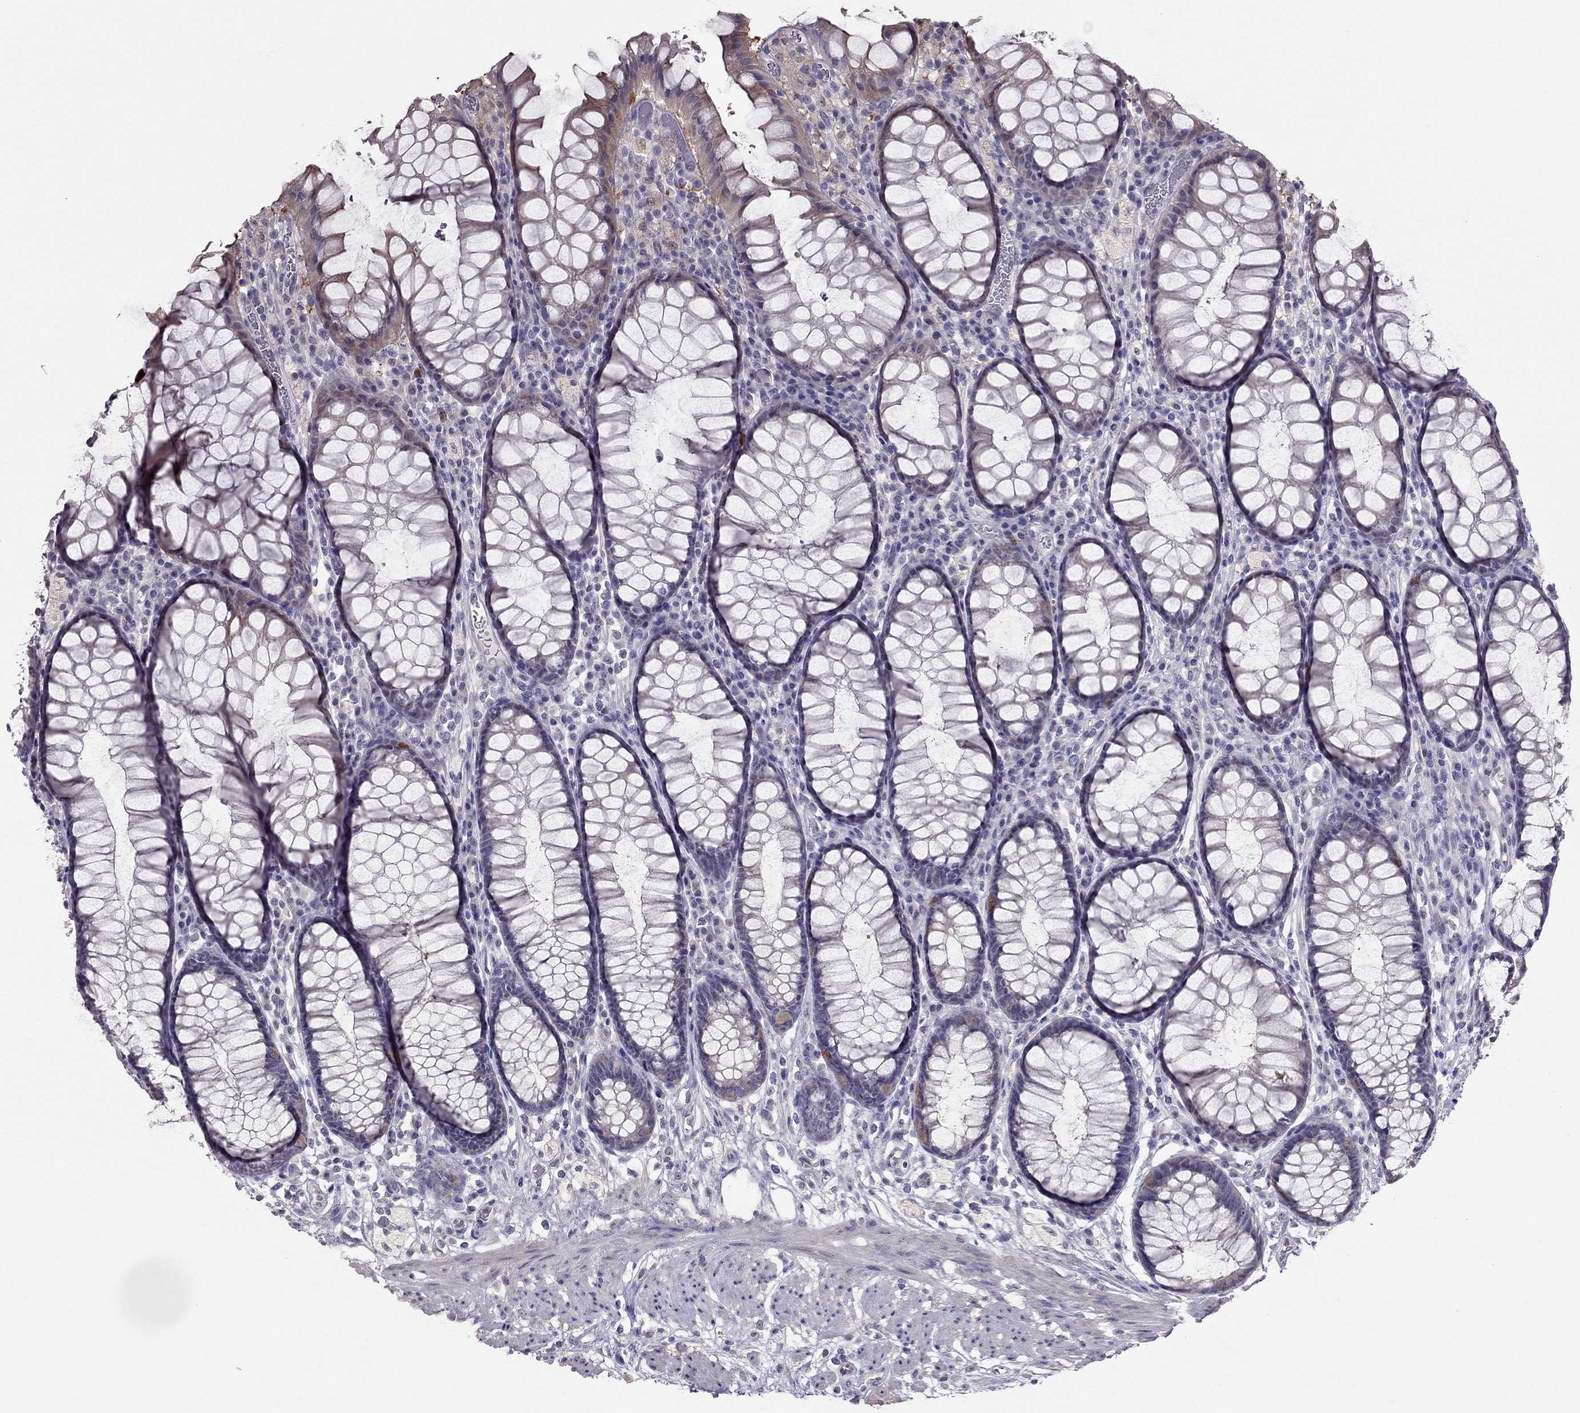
{"staining": {"intensity": "weak", "quantity": "<25%", "location": "cytoplasmic/membranous"}, "tissue": "rectum", "cell_type": "Glandular cells", "image_type": "normal", "snomed": [{"axis": "morphology", "description": "Normal tissue, NOS"}, {"axis": "topography", "description": "Rectum"}], "caption": "Unremarkable rectum was stained to show a protein in brown. There is no significant staining in glandular cells. (DAB immunohistochemistry (IHC) visualized using brightfield microscopy, high magnification).", "gene": "LRRC46", "patient": {"sex": "female", "age": 68}}